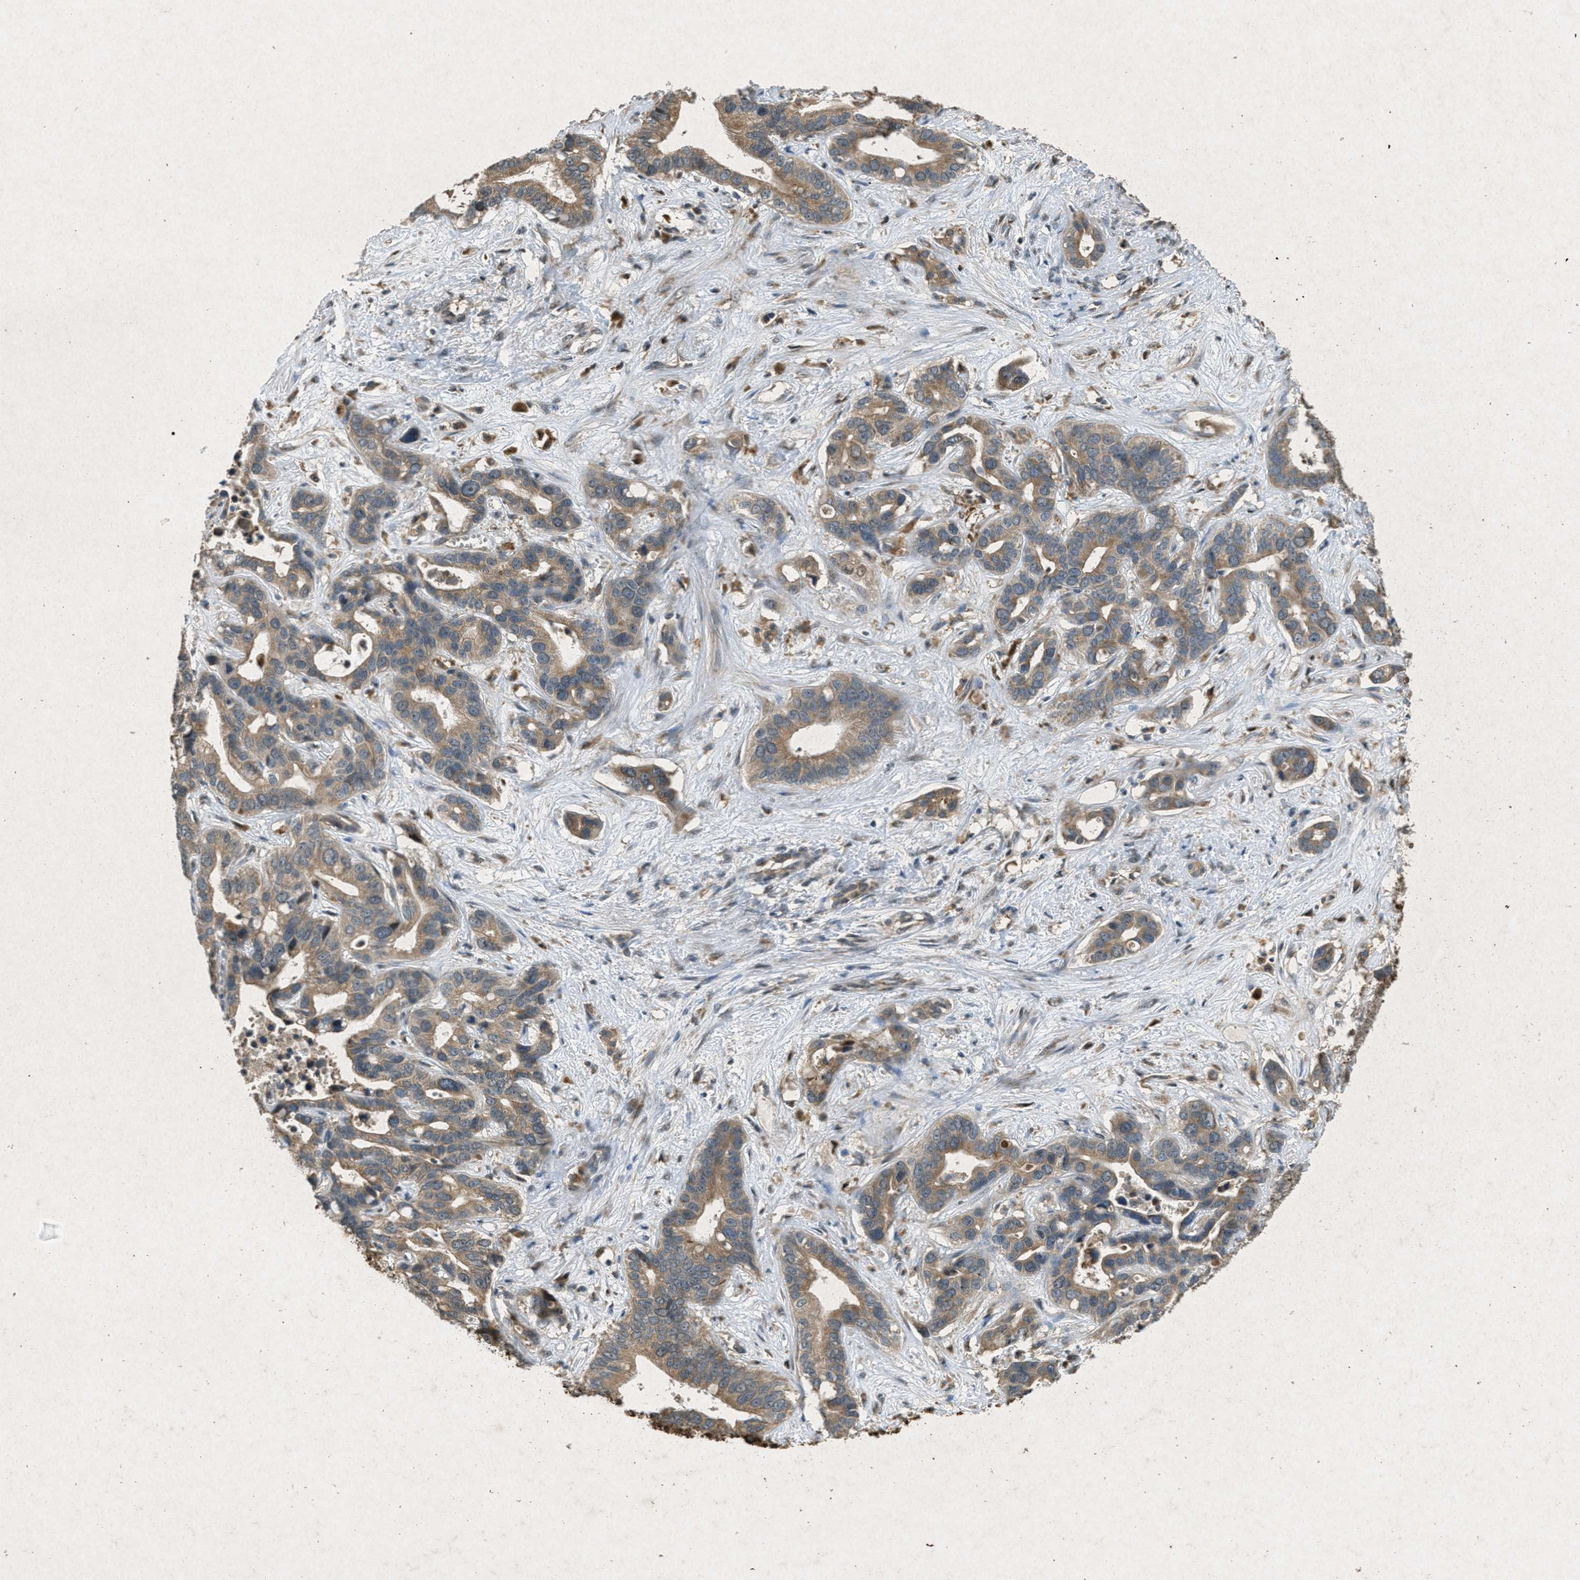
{"staining": {"intensity": "moderate", "quantity": ">75%", "location": "cytoplasmic/membranous"}, "tissue": "liver cancer", "cell_type": "Tumor cells", "image_type": "cancer", "snomed": [{"axis": "morphology", "description": "Cholangiocarcinoma"}, {"axis": "topography", "description": "Liver"}], "caption": "Cholangiocarcinoma (liver) stained for a protein (brown) reveals moderate cytoplasmic/membranous positive positivity in approximately >75% of tumor cells.", "gene": "PPP1R15A", "patient": {"sex": "female", "age": 65}}